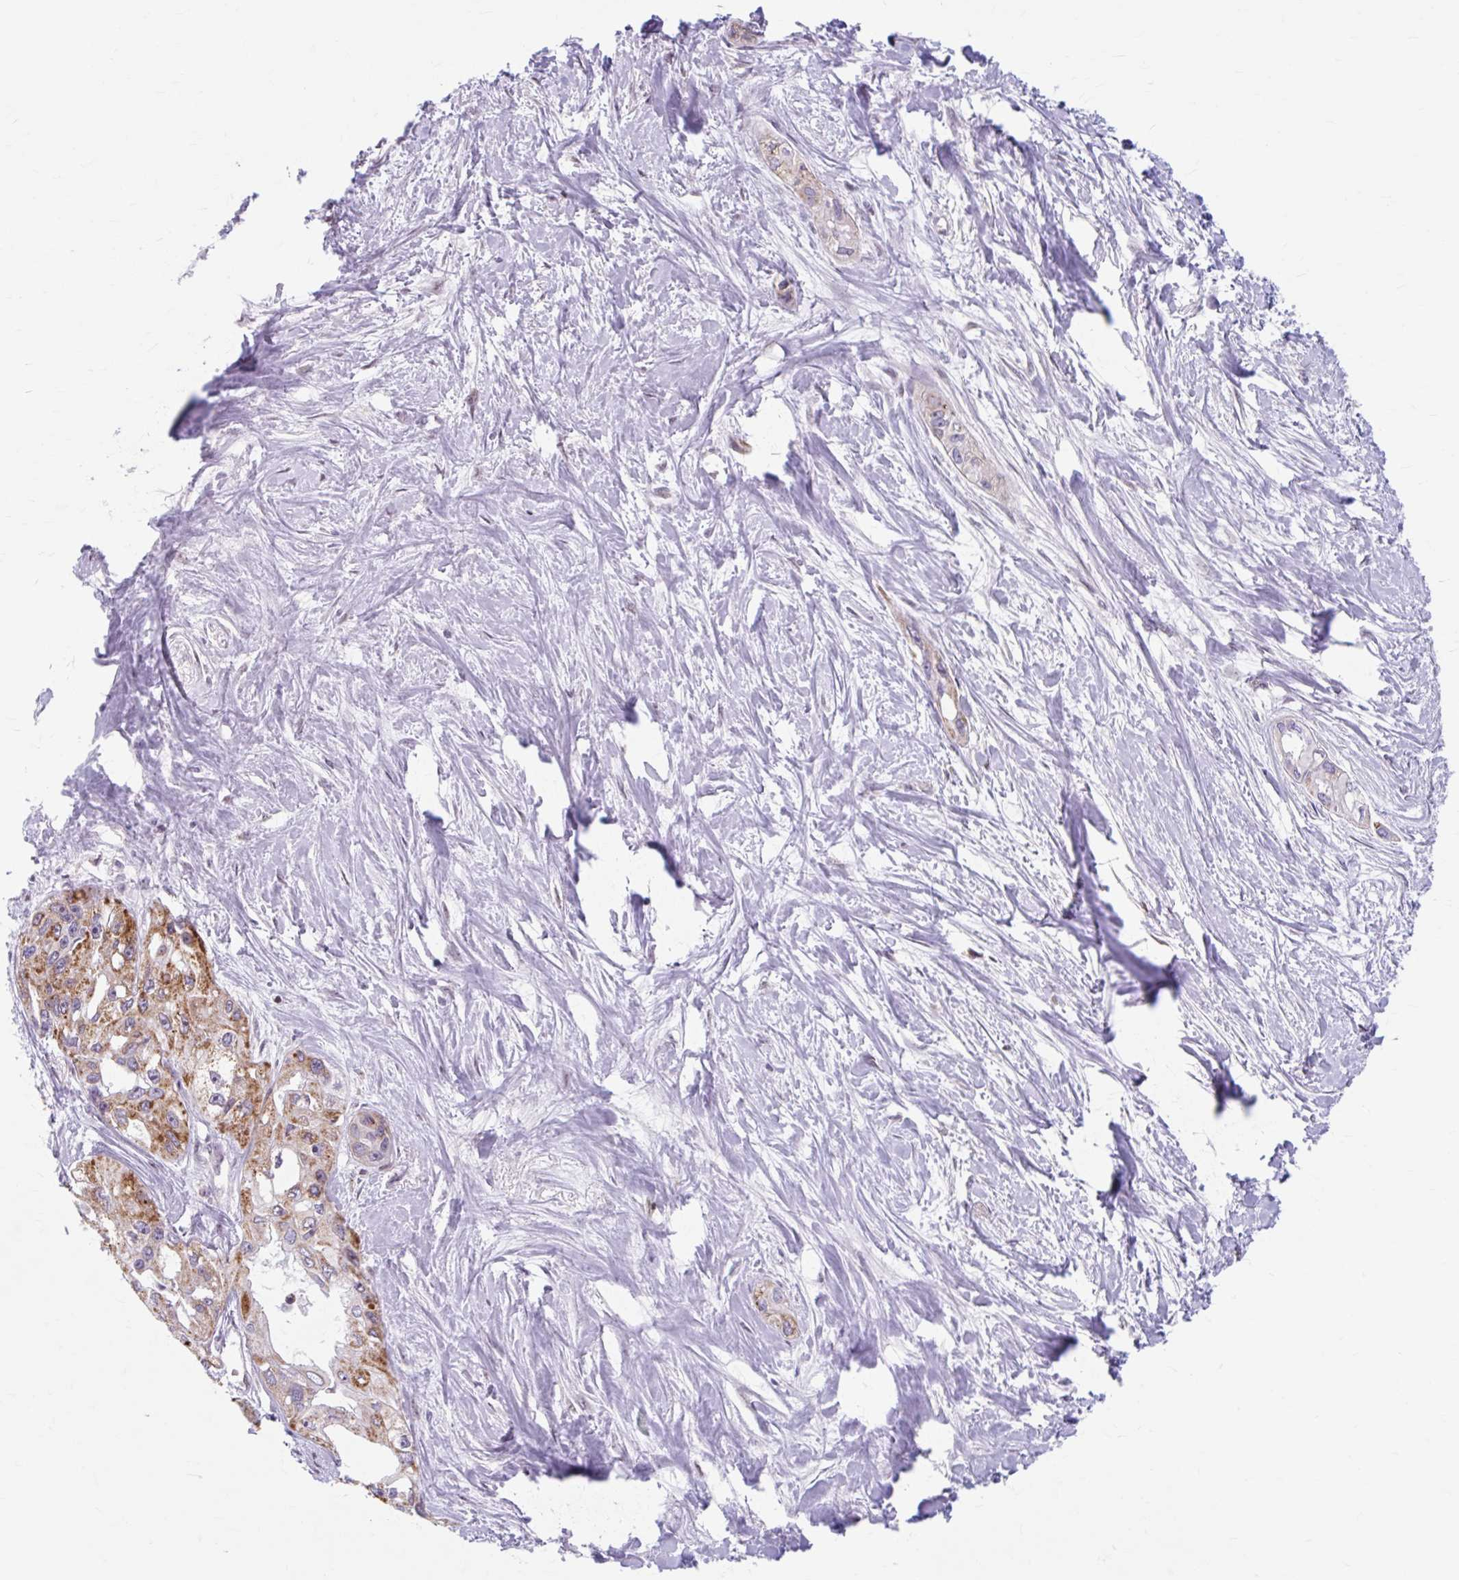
{"staining": {"intensity": "moderate", "quantity": "25%-75%", "location": "cytoplasmic/membranous"}, "tissue": "pancreatic cancer", "cell_type": "Tumor cells", "image_type": "cancer", "snomed": [{"axis": "morphology", "description": "Adenocarcinoma, NOS"}, {"axis": "topography", "description": "Pancreas"}], "caption": "Immunohistochemistry of pancreatic adenocarcinoma reveals medium levels of moderate cytoplasmic/membranous staining in approximately 25%-75% of tumor cells. The staining was performed using DAB to visualize the protein expression in brown, while the nuclei were stained in blue with hematoxylin (Magnification: 20x).", "gene": "BEAN1", "patient": {"sex": "female", "age": 50}}